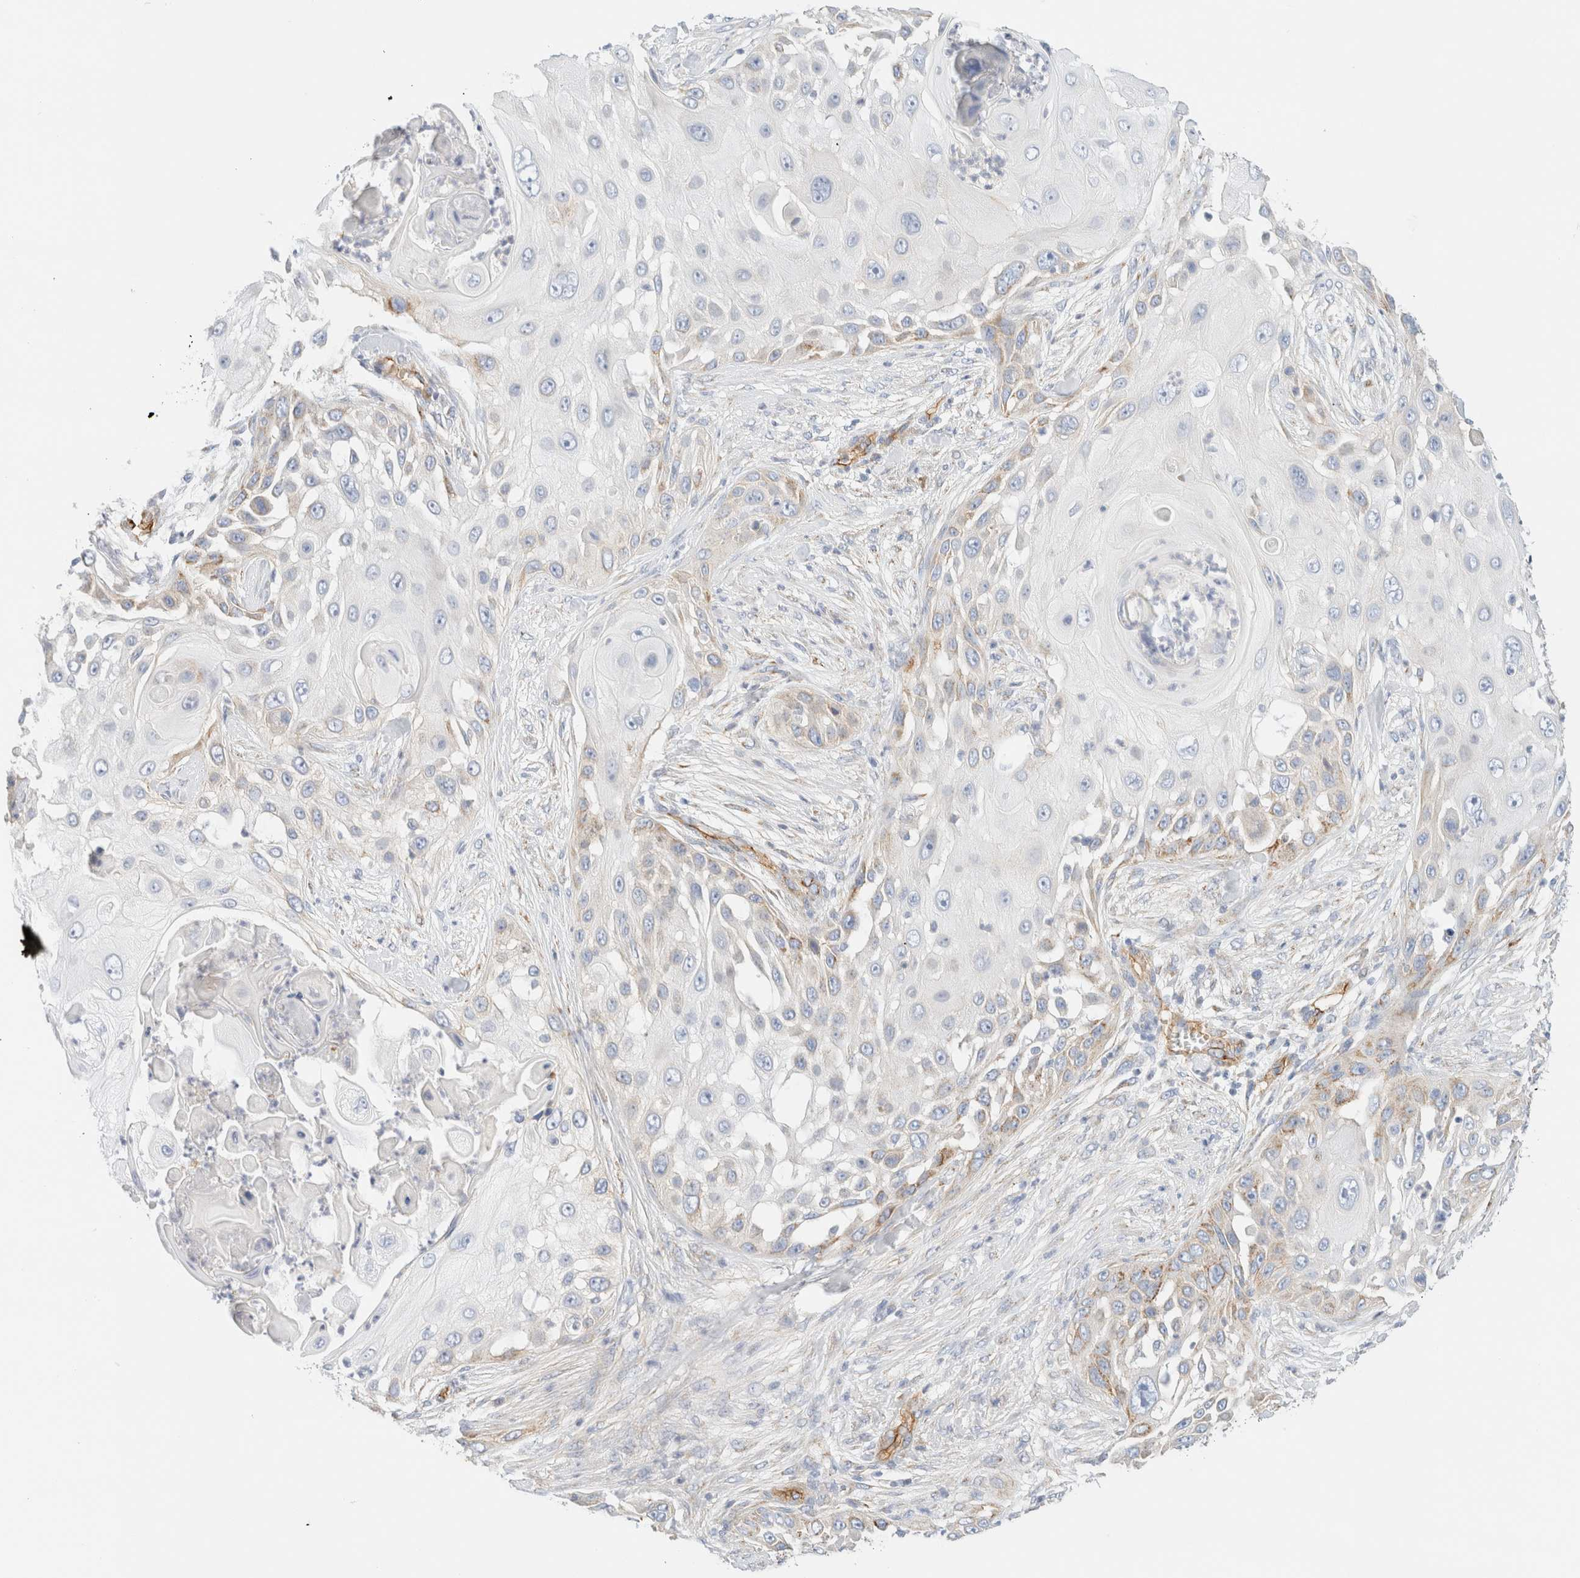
{"staining": {"intensity": "weak", "quantity": "<25%", "location": "cytoplasmic/membranous"}, "tissue": "skin cancer", "cell_type": "Tumor cells", "image_type": "cancer", "snomed": [{"axis": "morphology", "description": "Squamous cell carcinoma, NOS"}, {"axis": "topography", "description": "Skin"}], "caption": "Micrograph shows no significant protein staining in tumor cells of skin cancer (squamous cell carcinoma). The staining was performed using DAB to visualize the protein expression in brown, while the nuclei were stained in blue with hematoxylin (Magnification: 20x).", "gene": "CYB5R4", "patient": {"sex": "female", "age": 44}}